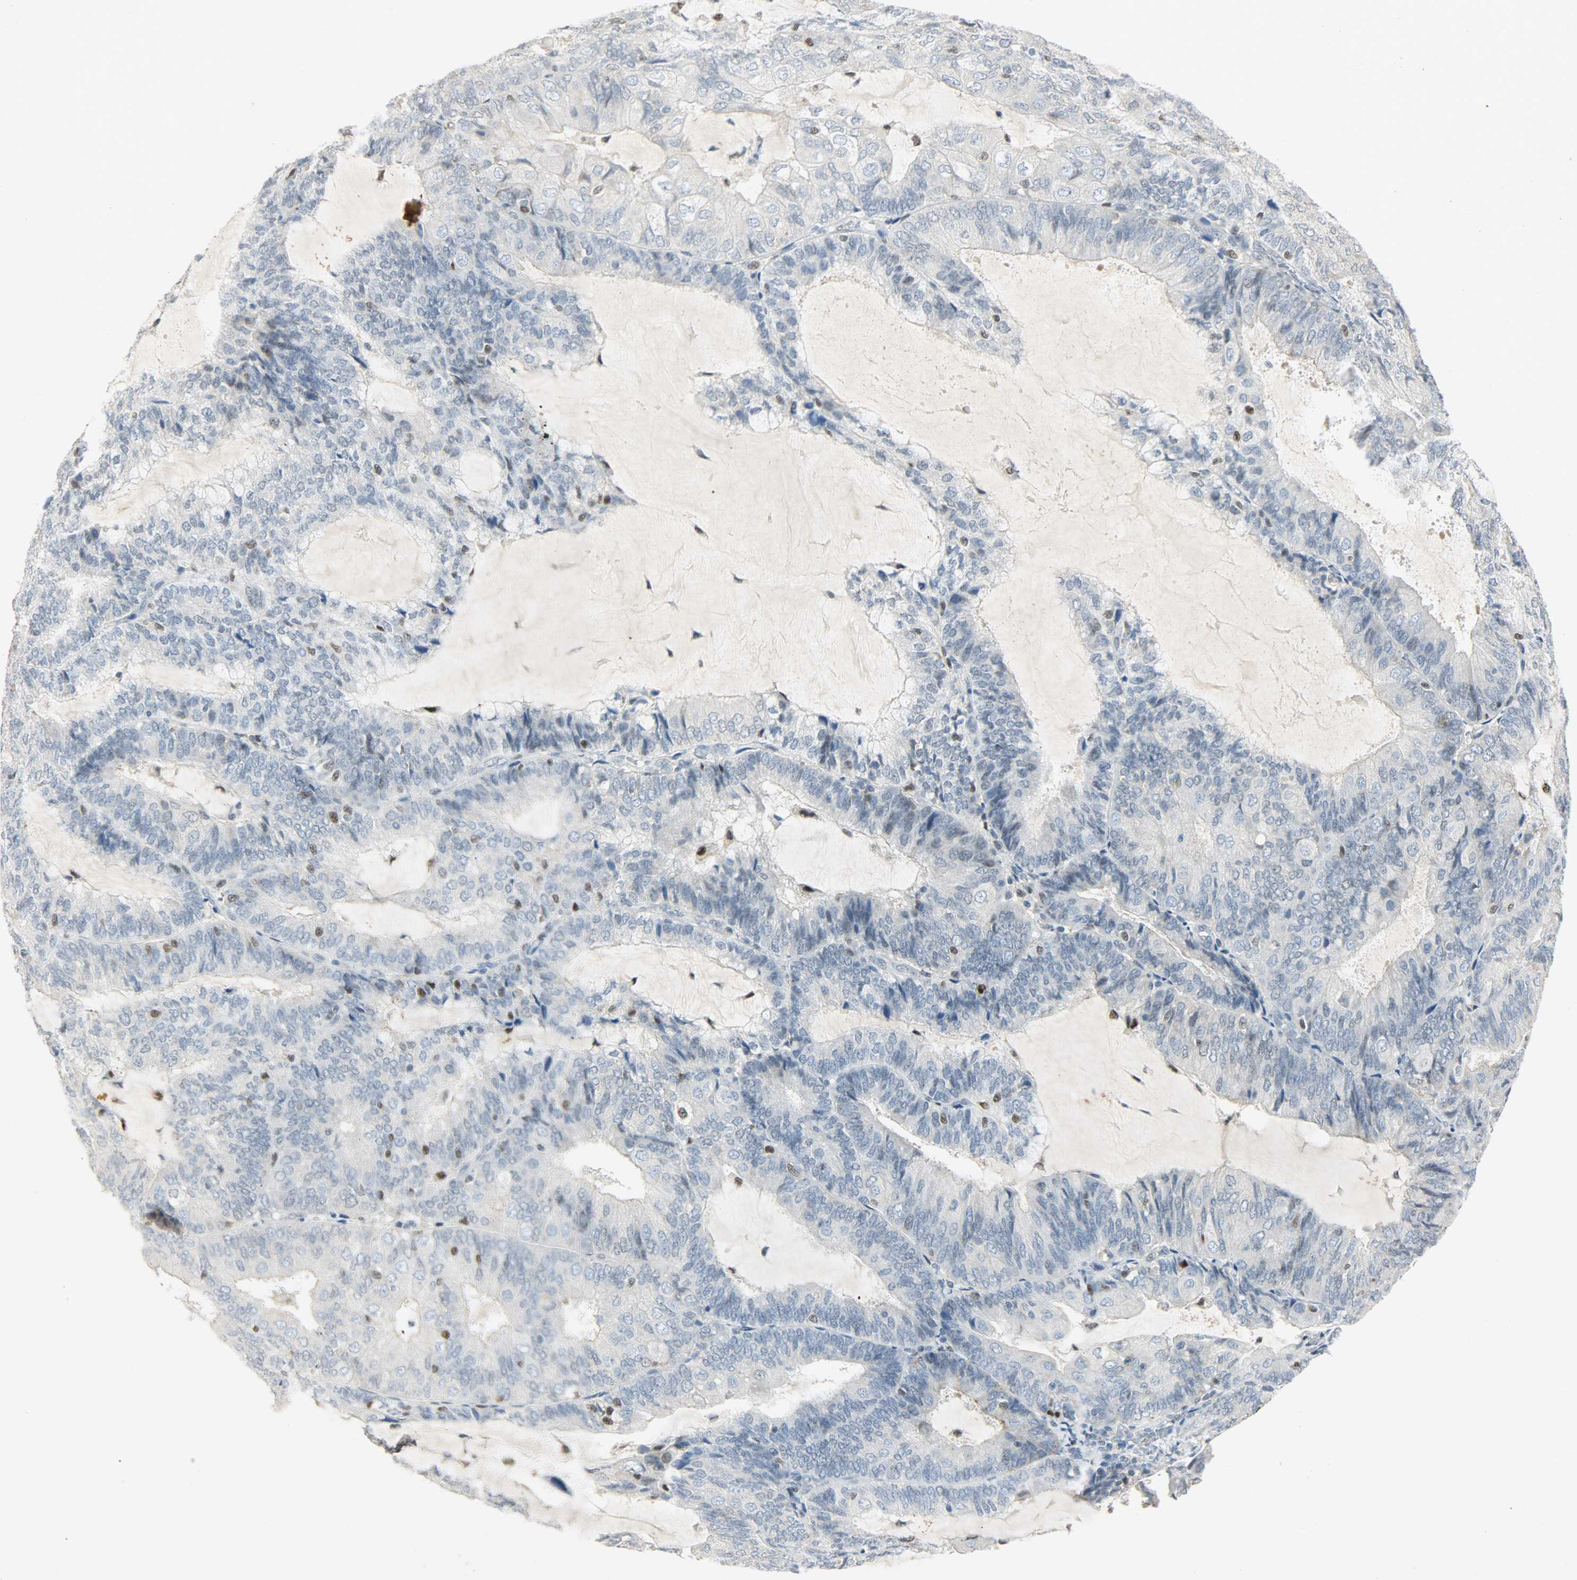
{"staining": {"intensity": "negative", "quantity": "none", "location": "none"}, "tissue": "endometrial cancer", "cell_type": "Tumor cells", "image_type": "cancer", "snomed": [{"axis": "morphology", "description": "Adenocarcinoma, NOS"}, {"axis": "topography", "description": "Endometrium"}], "caption": "This is an immunohistochemistry (IHC) histopathology image of endometrial cancer (adenocarcinoma). There is no expression in tumor cells.", "gene": "PPARG", "patient": {"sex": "female", "age": 81}}